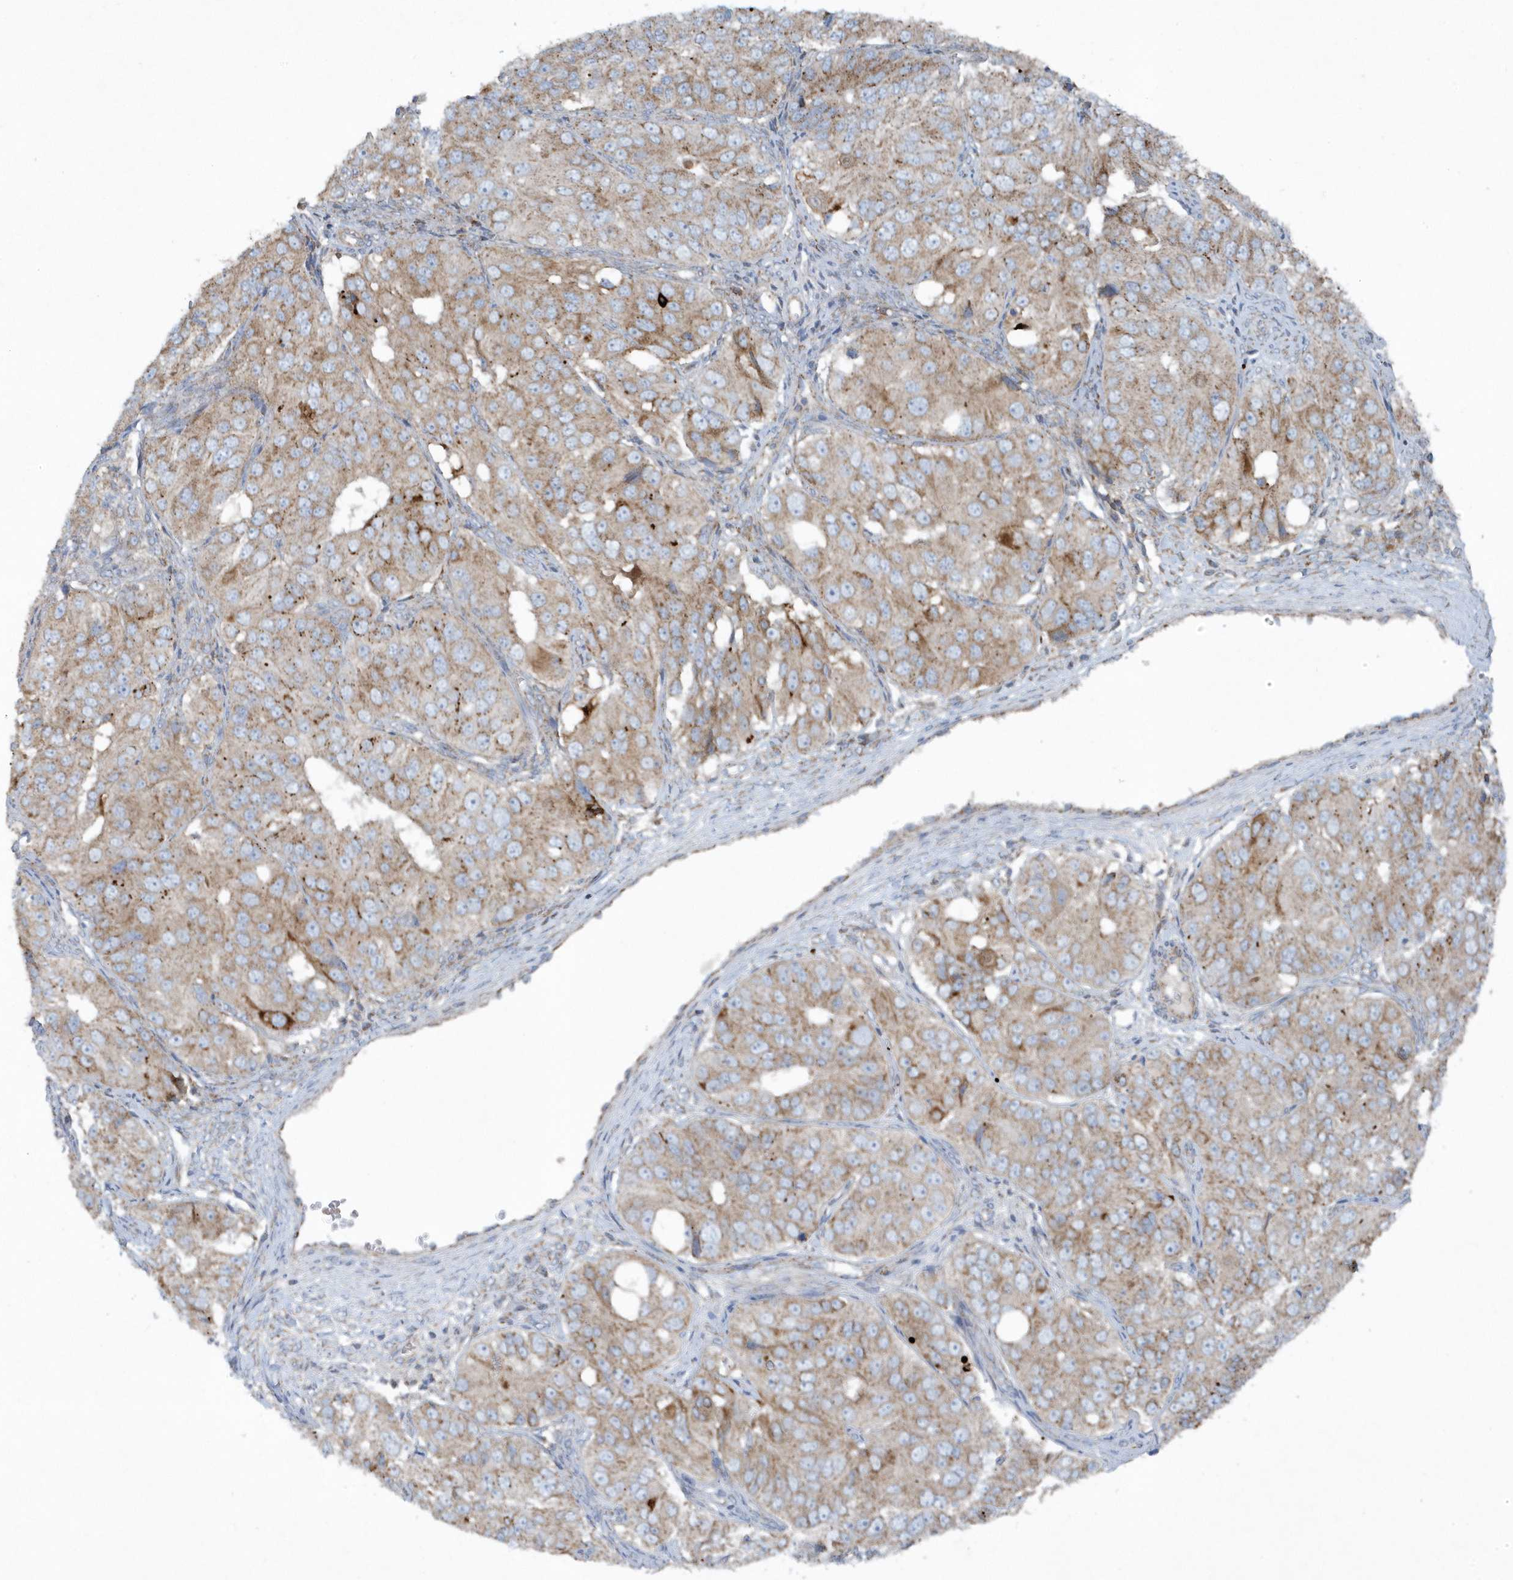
{"staining": {"intensity": "moderate", "quantity": ">75%", "location": "cytoplasmic/membranous"}, "tissue": "ovarian cancer", "cell_type": "Tumor cells", "image_type": "cancer", "snomed": [{"axis": "morphology", "description": "Carcinoma, endometroid"}, {"axis": "topography", "description": "Ovary"}], "caption": "A brown stain labels moderate cytoplasmic/membranous staining of a protein in endometroid carcinoma (ovarian) tumor cells. (IHC, brightfield microscopy, high magnification).", "gene": "SLC38A2", "patient": {"sex": "female", "age": 51}}